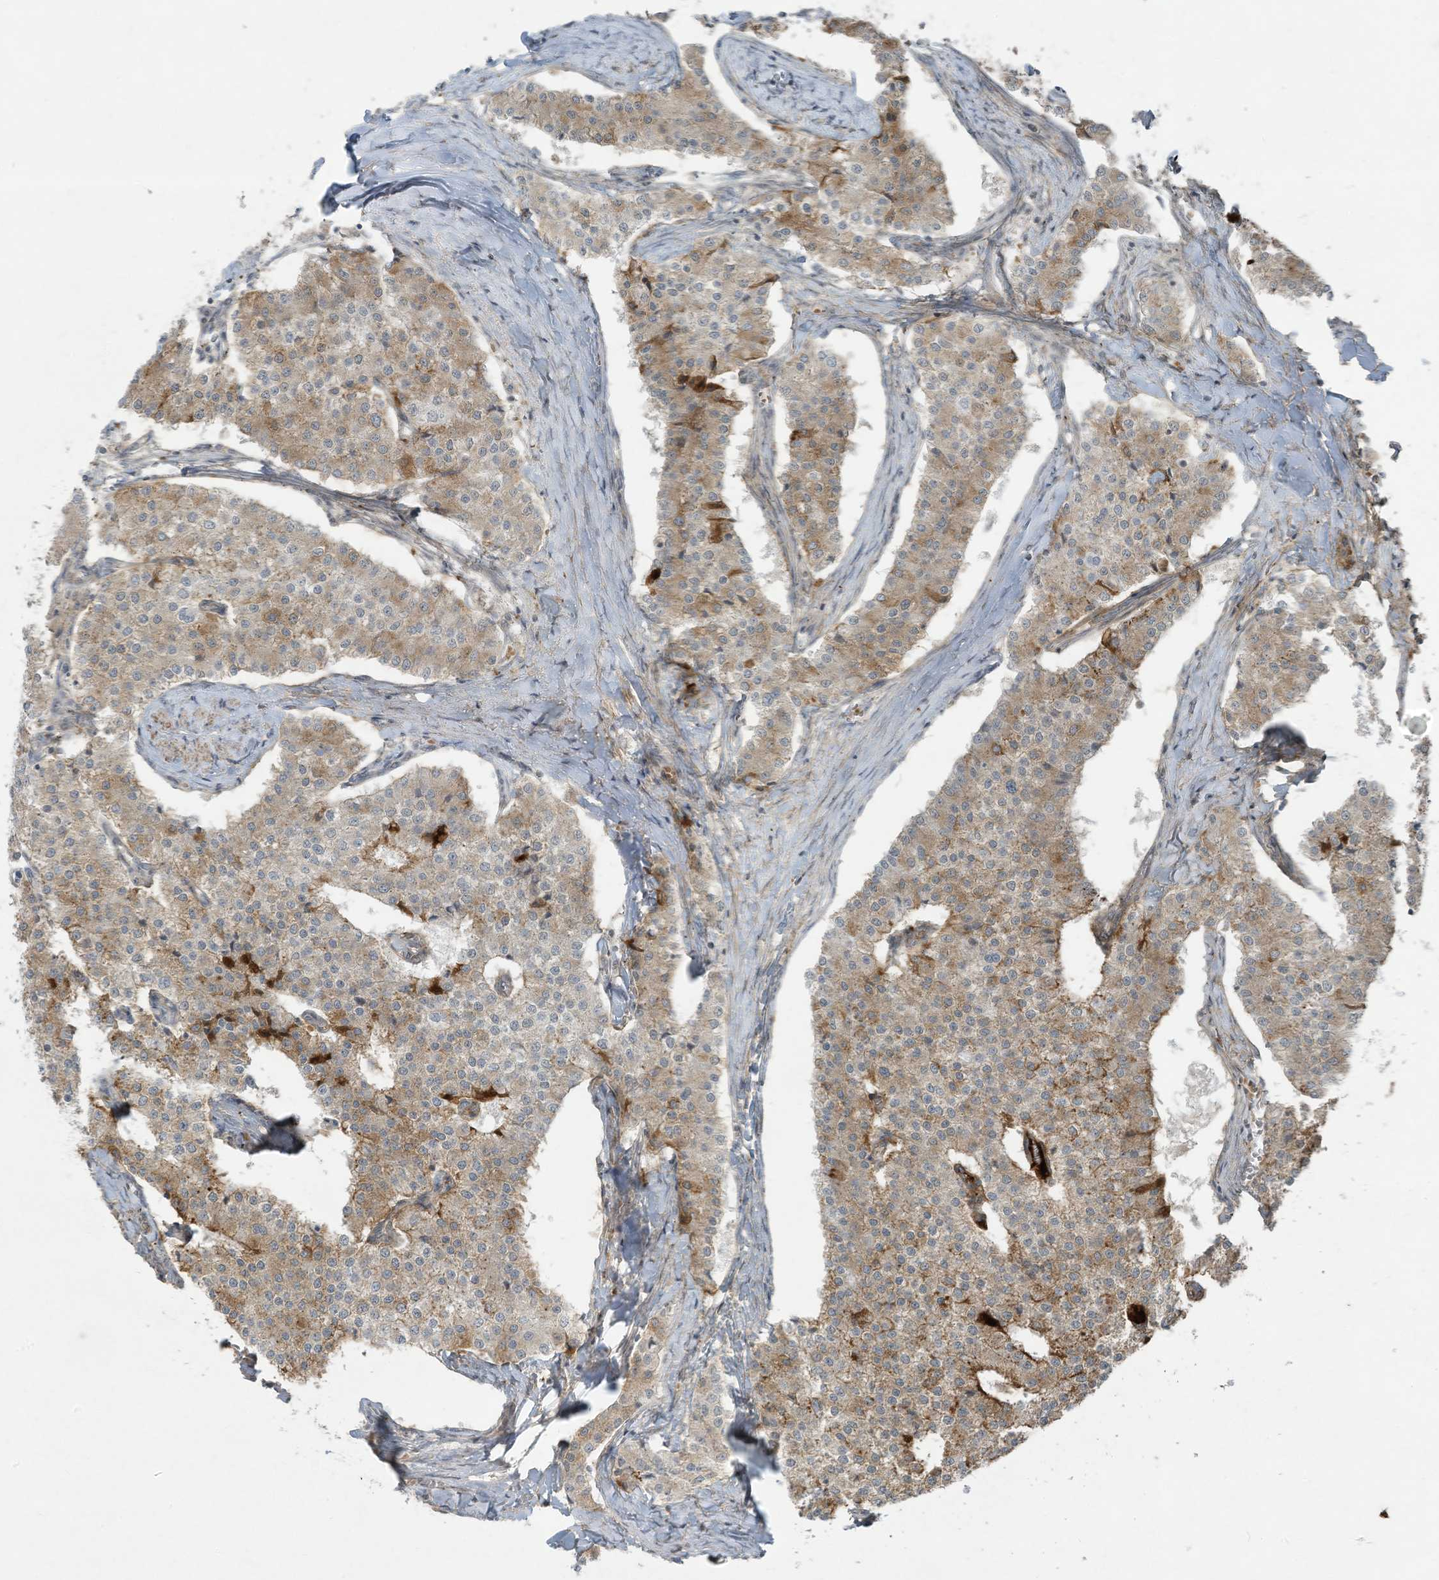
{"staining": {"intensity": "moderate", "quantity": "<25%", "location": "cytoplasmic/membranous"}, "tissue": "carcinoid", "cell_type": "Tumor cells", "image_type": "cancer", "snomed": [{"axis": "morphology", "description": "Carcinoid, malignant, NOS"}, {"axis": "topography", "description": "Colon"}], "caption": "A photomicrograph of human carcinoid (malignant) stained for a protein reveals moderate cytoplasmic/membranous brown staining in tumor cells.", "gene": "ZNF263", "patient": {"sex": "female", "age": 52}}